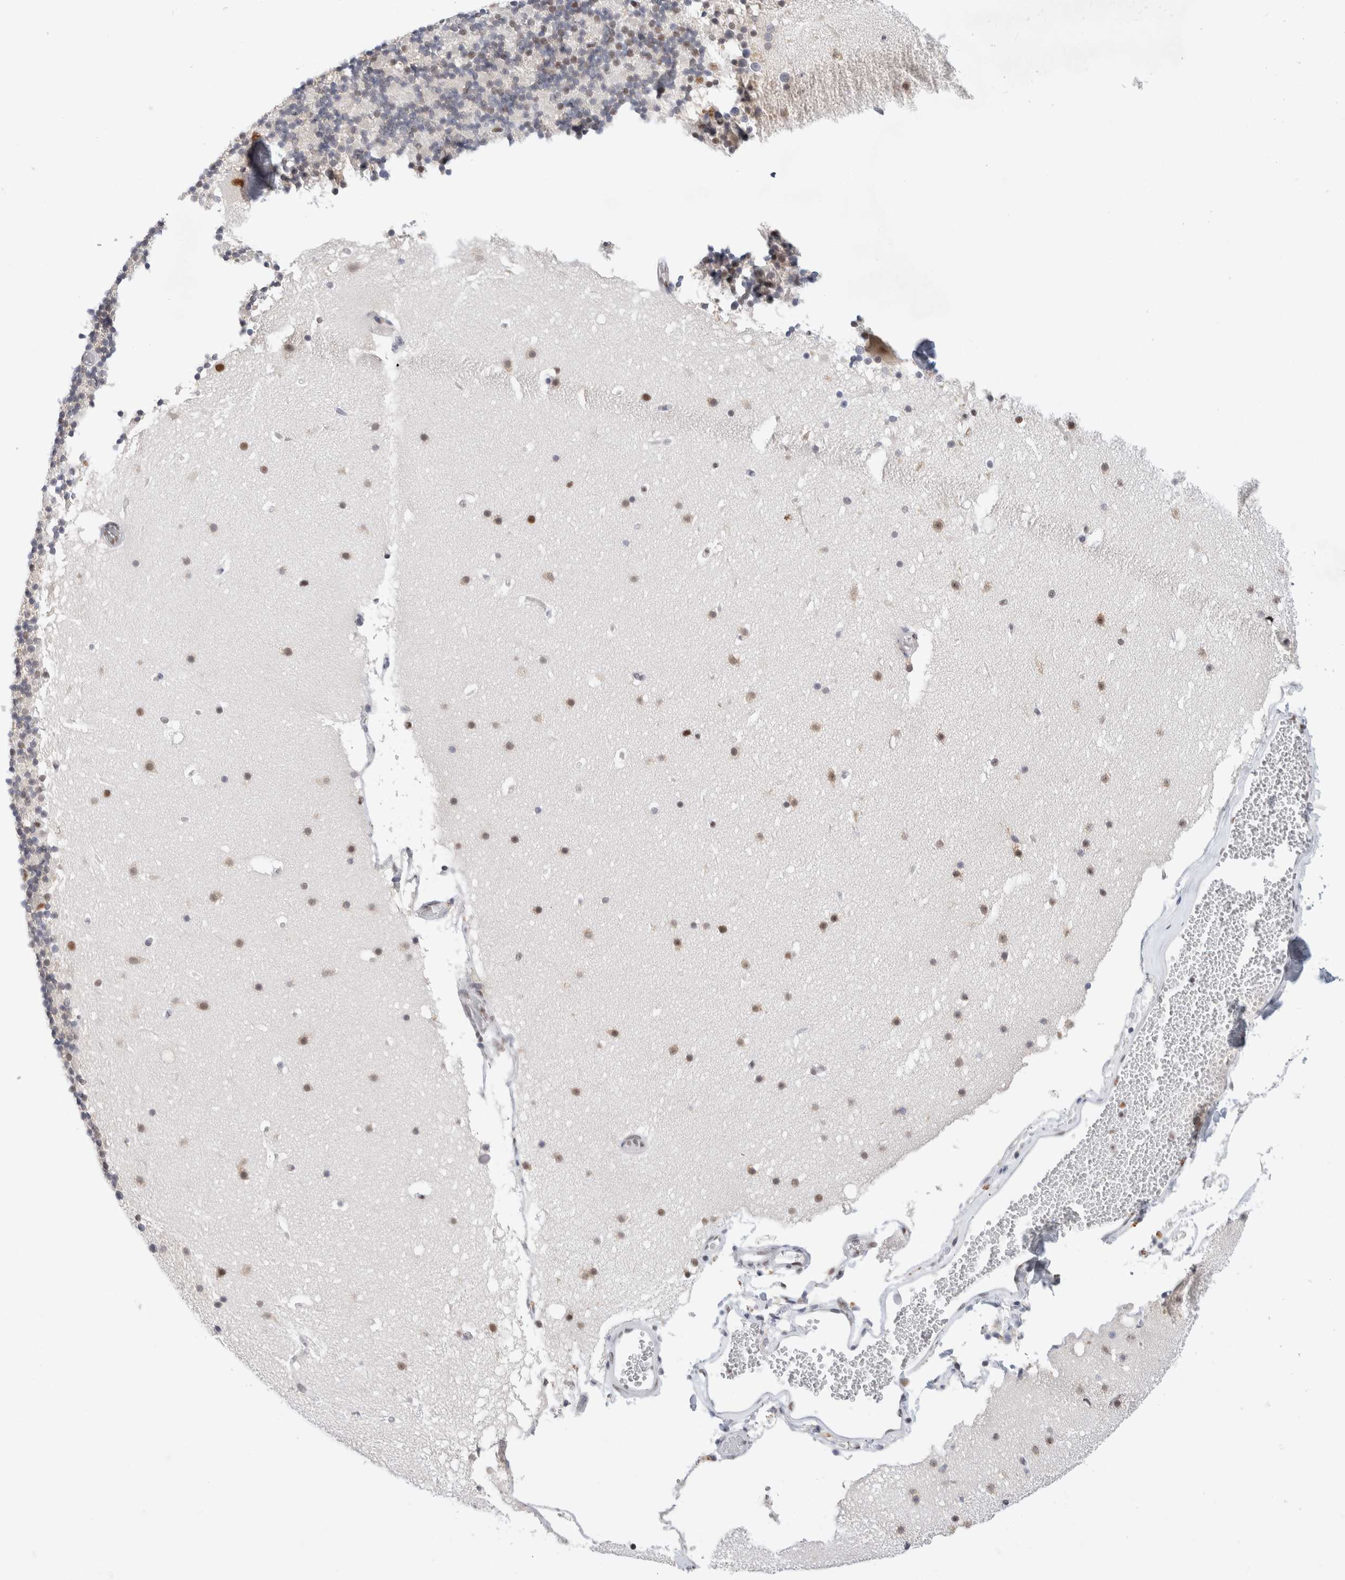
{"staining": {"intensity": "weak", "quantity": "25%-75%", "location": "nuclear"}, "tissue": "cerebellum", "cell_type": "Cells in granular layer", "image_type": "normal", "snomed": [{"axis": "morphology", "description": "Normal tissue, NOS"}, {"axis": "topography", "description": "Cerebellum"}], "caption": "Immunohistochemical staining of normal cerebellum demonstrates weak nuclear protein expression in about 25%-75% of cells in granular layer.", "gene": "COPS7A", "patient": {"sex": "male", "age": 57}}